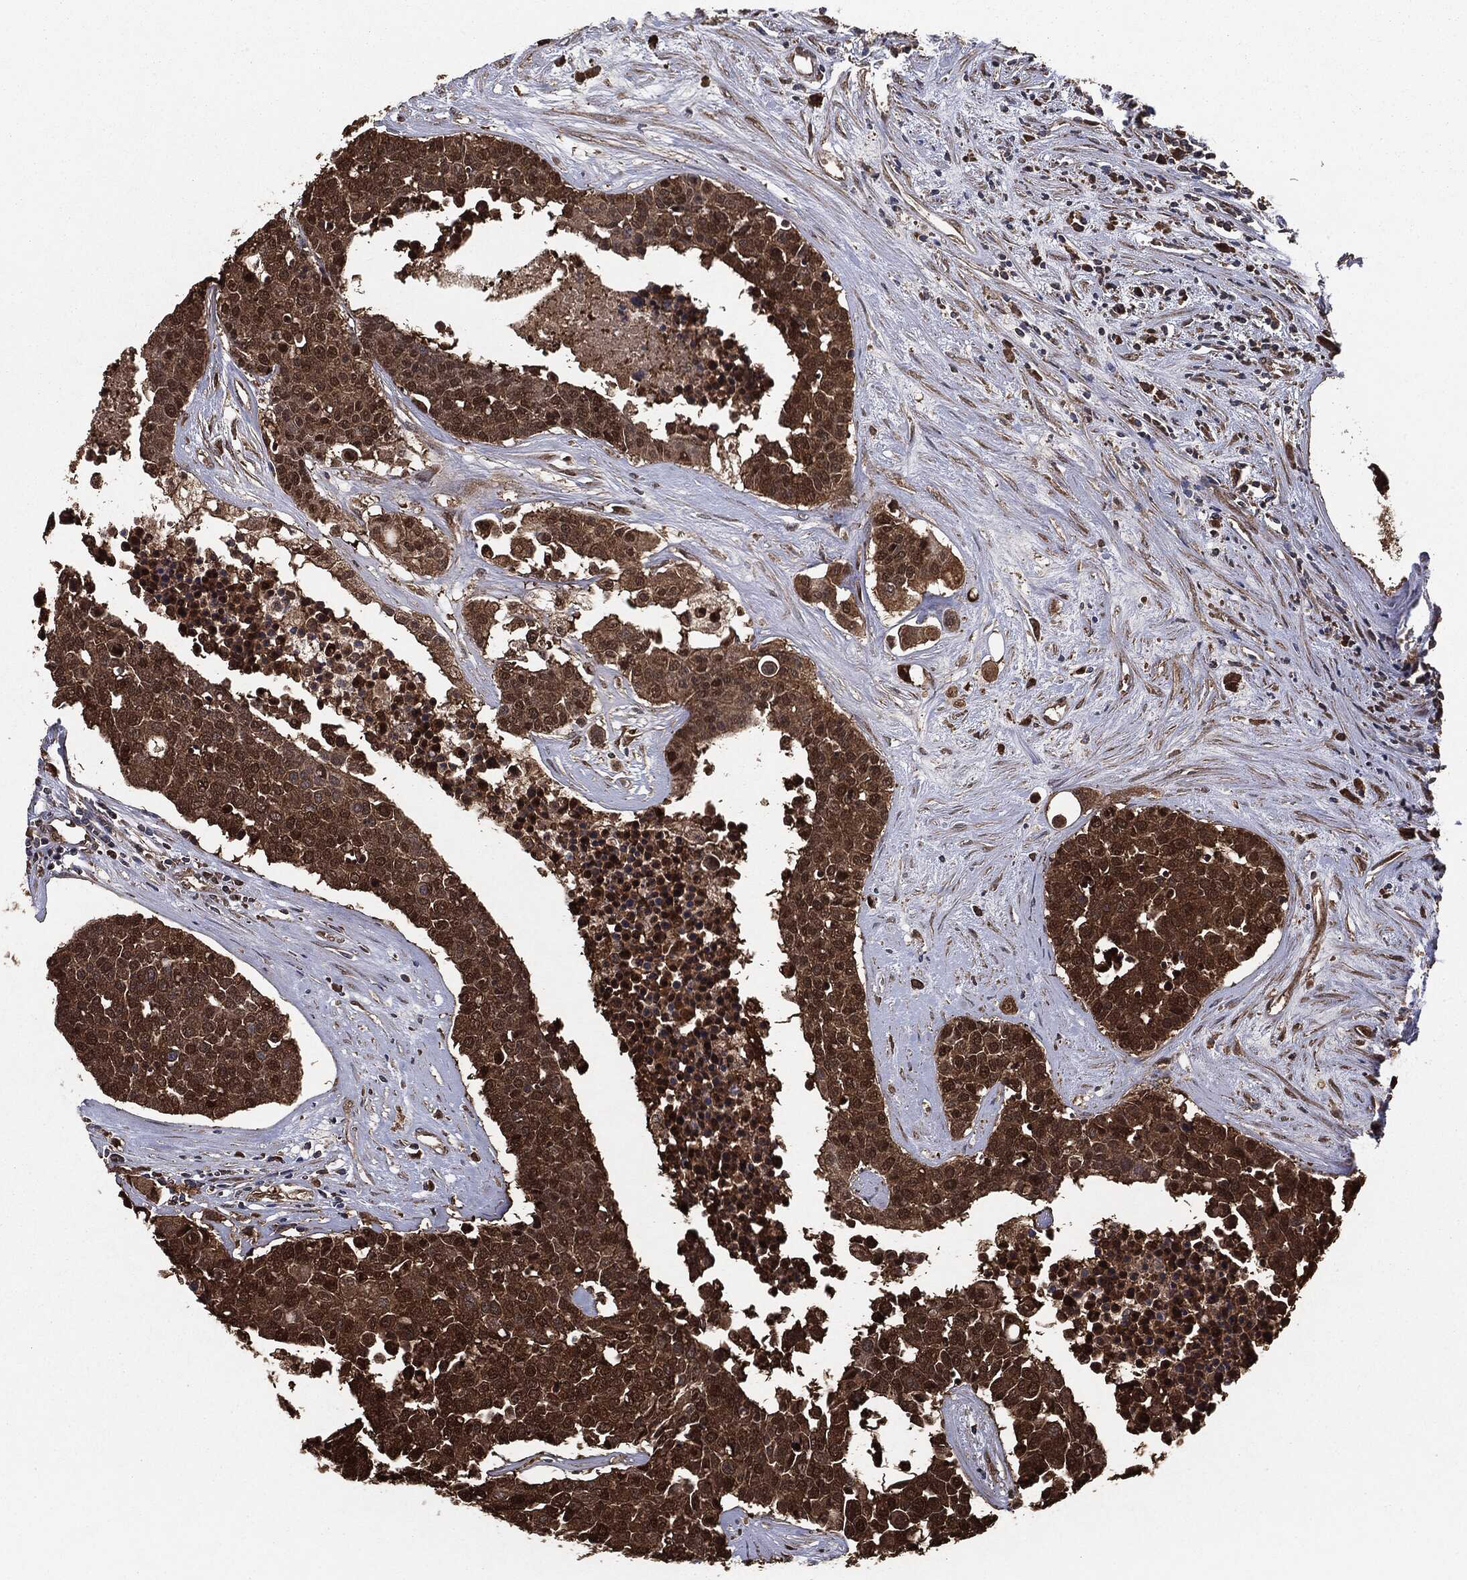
{"staining": {"intensity": "strong", "quantity": ">75%", "location": "cytoplasmic/membranous"}, "tissue": "carcinoid", "cell_type": "Tumor cells", "image_type": "cancer", "snomed": [{"axis": "morphology", "description": "Carcinoid, malignant, NOS"}, {"axis": "topography", "description": "Colon"}], "caption": "Strong cytoplasmic/membranous positivity is seen in approximately >75% of tumor cells in malignant carcinoid.", "gene": "NME1", "patient": {"sex": "male", "age": 81}}